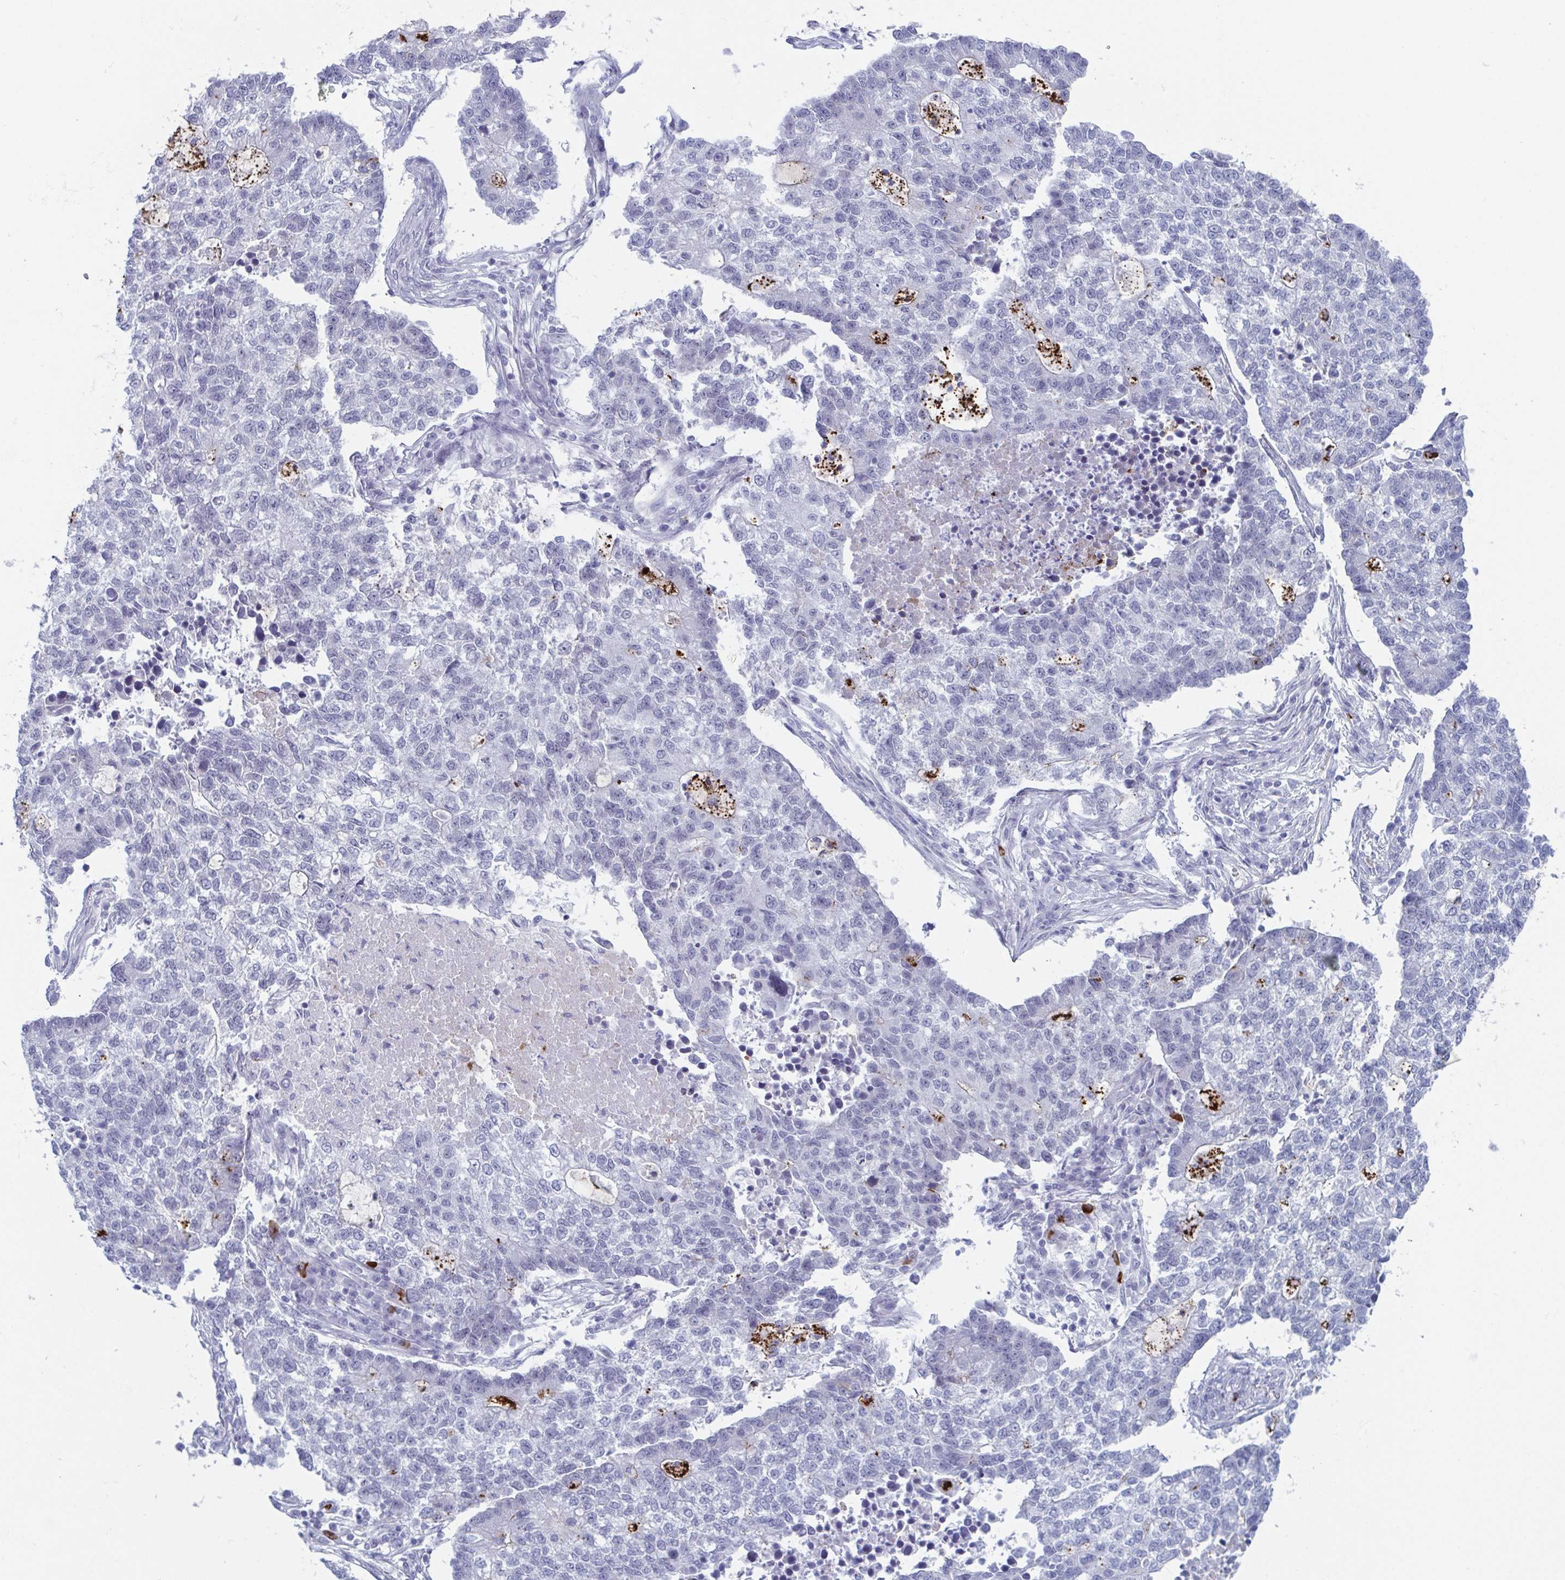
{"staining": {"intensity": "negative", "quantity": "none", "location": "none"}, "tissue": "lung cancer", "cell_type": "Tumor cells", "image_type": "cancer", "snomed": [{"axis": "morphology", "description": "Adenocarcinoma, NOS"}, {"axis": "topography", "description": "Lung"}], "caption": "This histopathology image is of lung cancer (adenocarcinoma) stained with IHC to label a protein in brown with the nuclei are counter-stained blue. There is no positivity in tumor cells.", "gene": "ZFP64", "patient": {"sex": "male", "age": 57}}